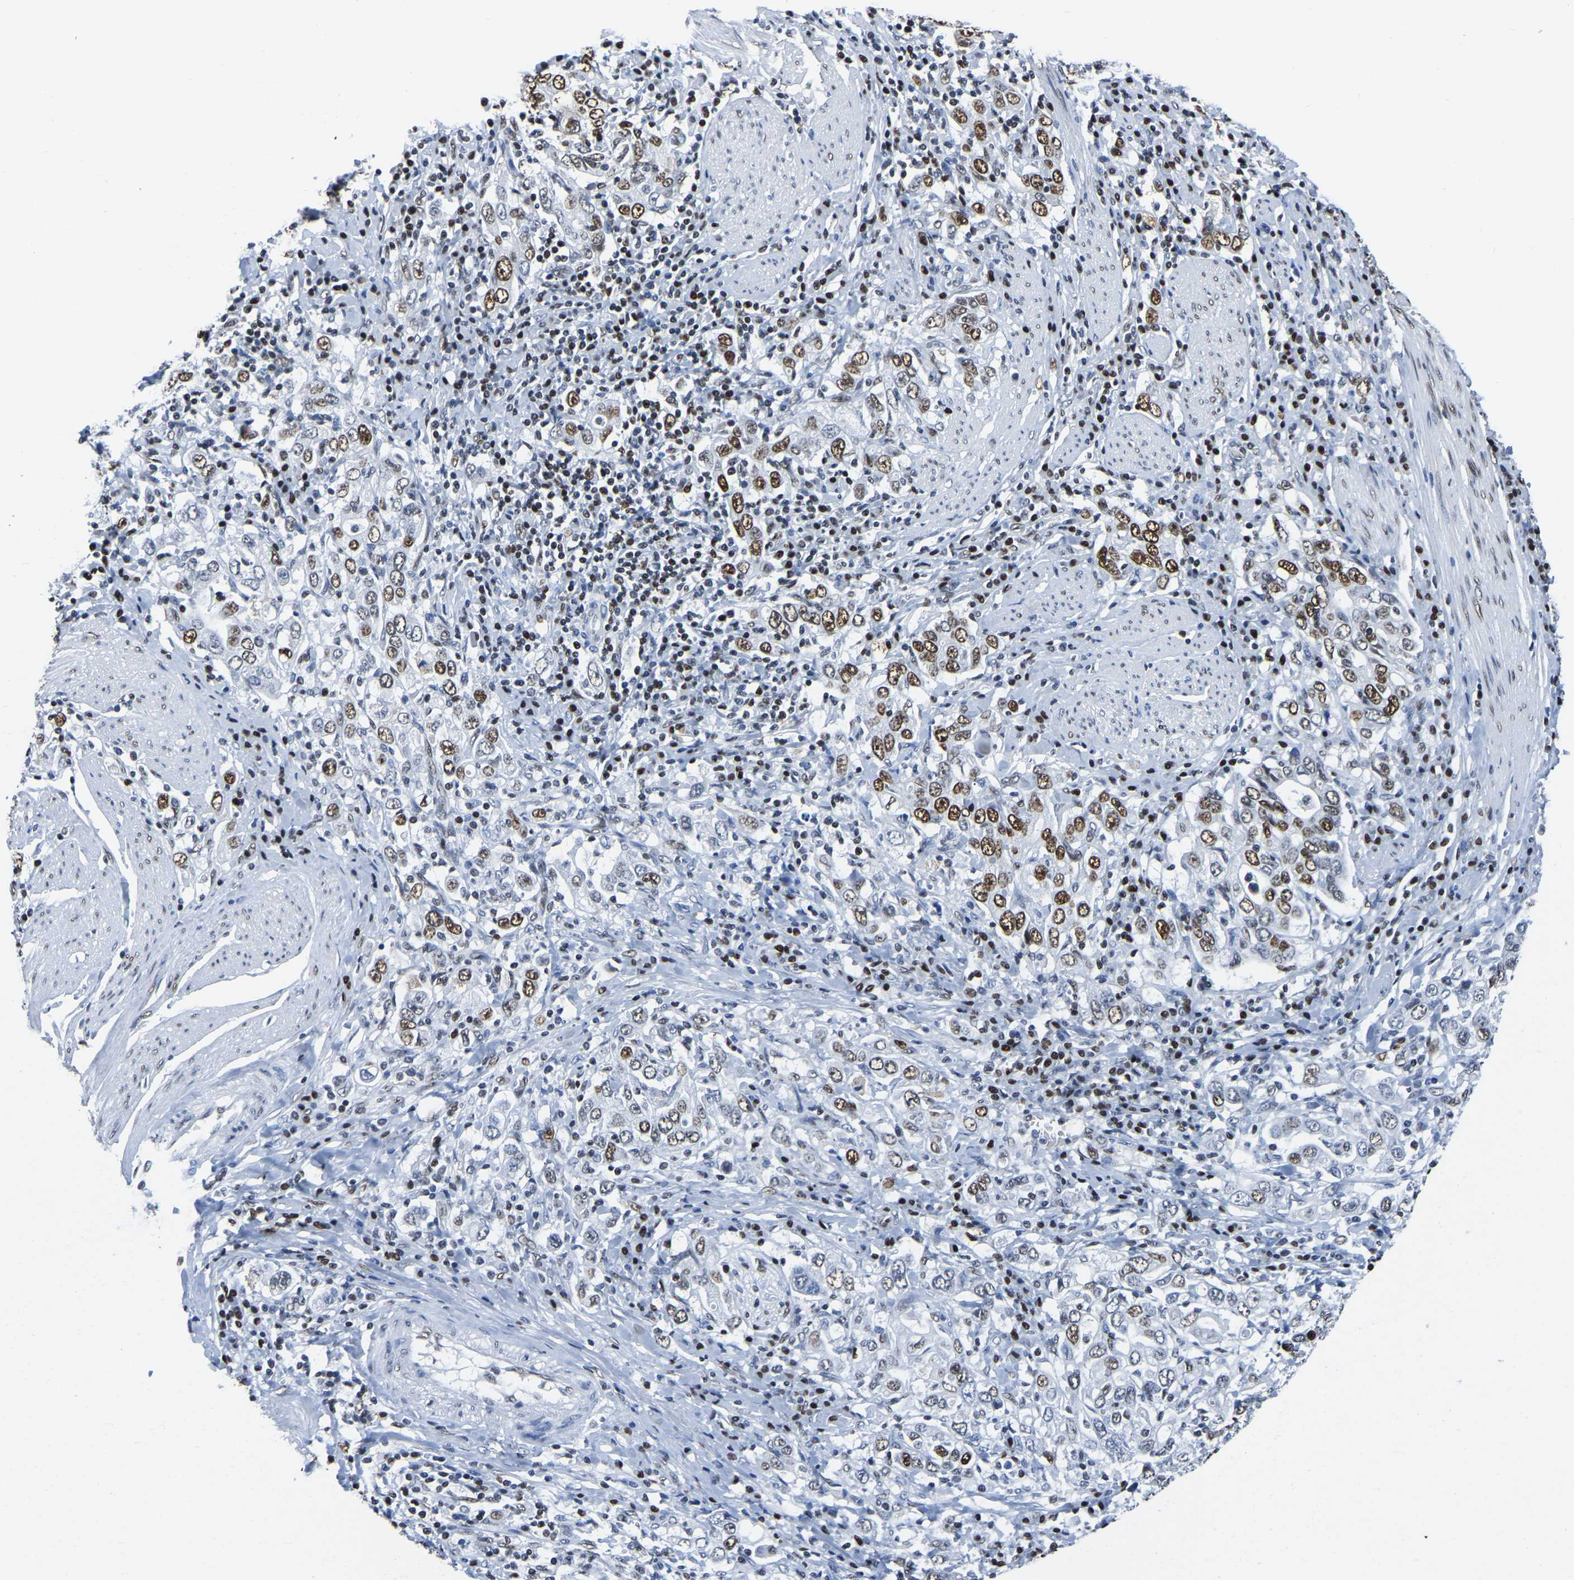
{"staining": {"intensity": "moderate", "quantity": ">75%", "location": "nuclear"}, "tissue": "stomach cancer", "cell_type": "Tumor cells", "image_type": "cancer", "snomed": [{"axis": "morphology", "description": "Adenocarcinoma, NOS"}, {"axis": "topography", "description": "Stomach, upper"}], "caption": "This is an image of immunohistochemistry (IHC) staining of stomach adenocarcinoma, which shows moderate staining in the nuclear of tumor cells.", "gene": "UBA1", "patient": {"sex": "male", "age": 62}}